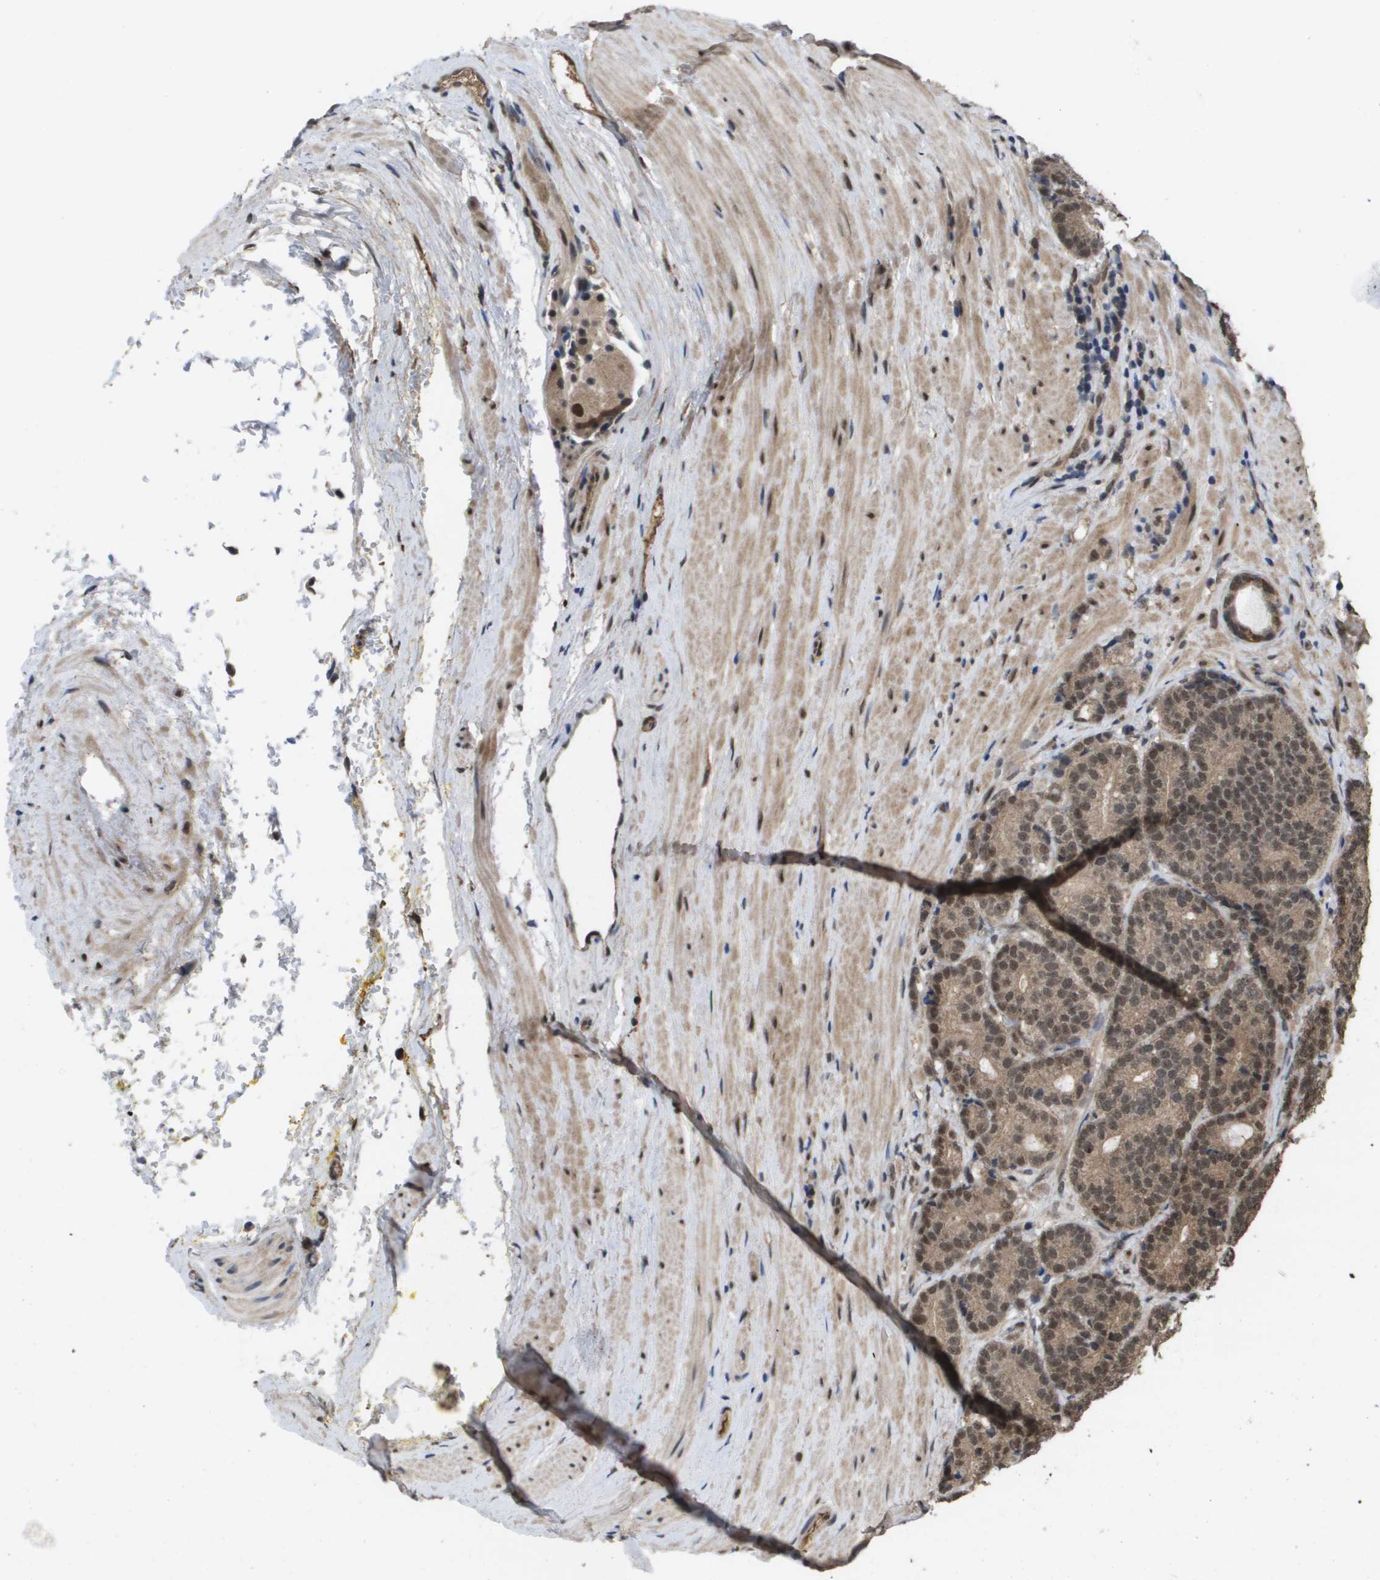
{"staining": {"intensity": "moderate", "quantity": ">75%", "location": "cytoplasmic/membranous,nuclear"}, "tissue": "prostate cancer", "cell_type": "Tumor cells", "image_type": "cancer", "snomed": [{"axis": "morphology", "description": "Adenocarcinoma, High grade"}, {"axis": "topography", "description": "Prostate"}], "caption": "Immunohistochemical staining of human prostate adenocarcinoma (high-grade) exhibits moderate cytoplasmic/membranous and nuclear protein staining in approximately >75% of tumor cells. (IHC, brightfield microscopy, high magnification).", "gene": "AMBRA1", "patient": {"sex": "male", "age": 61}}